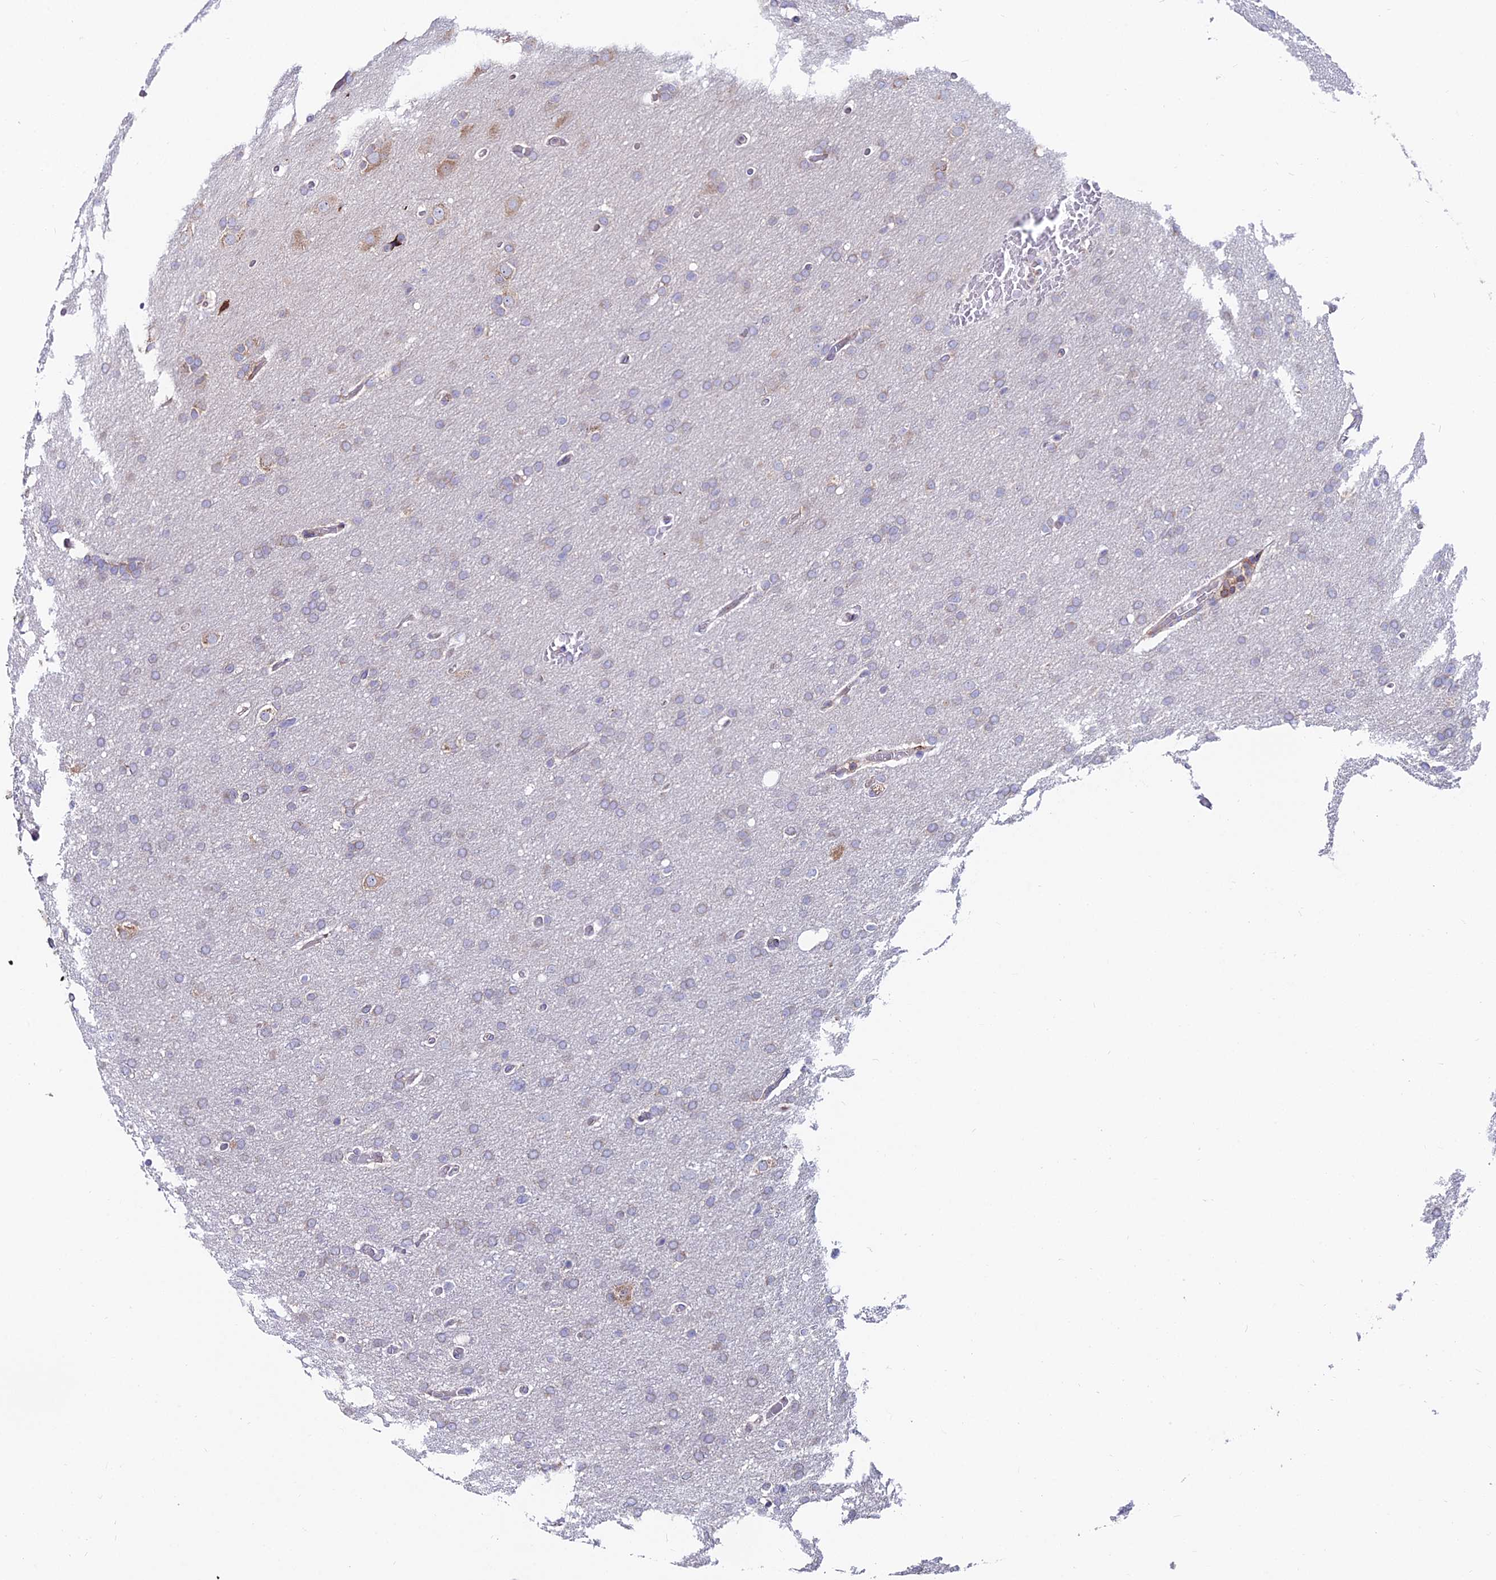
{"staining": {"intensity": "negative", "quantity": "none", "location": "none"}, "tissue": "glioma", "cell_type": "Tumor cells", "image_type": "cancer", "snomed": [{"axis": "morphology", "description": "Glioma, malignant, High grade"}, {"axis": "topography", "description": "Cerebral cortex"}], "caption": "The photomicrograph exhibits no significant staining in tumor cells of high-grade glioma (malignant). The staining was performed using DAB to visualize the protein expression in brown, while the nuclei were stained in blue with hematoxylin (Magnification: 20x).", "gene": "EIF3K", "patient": {"sex": "female", "age": 36}}